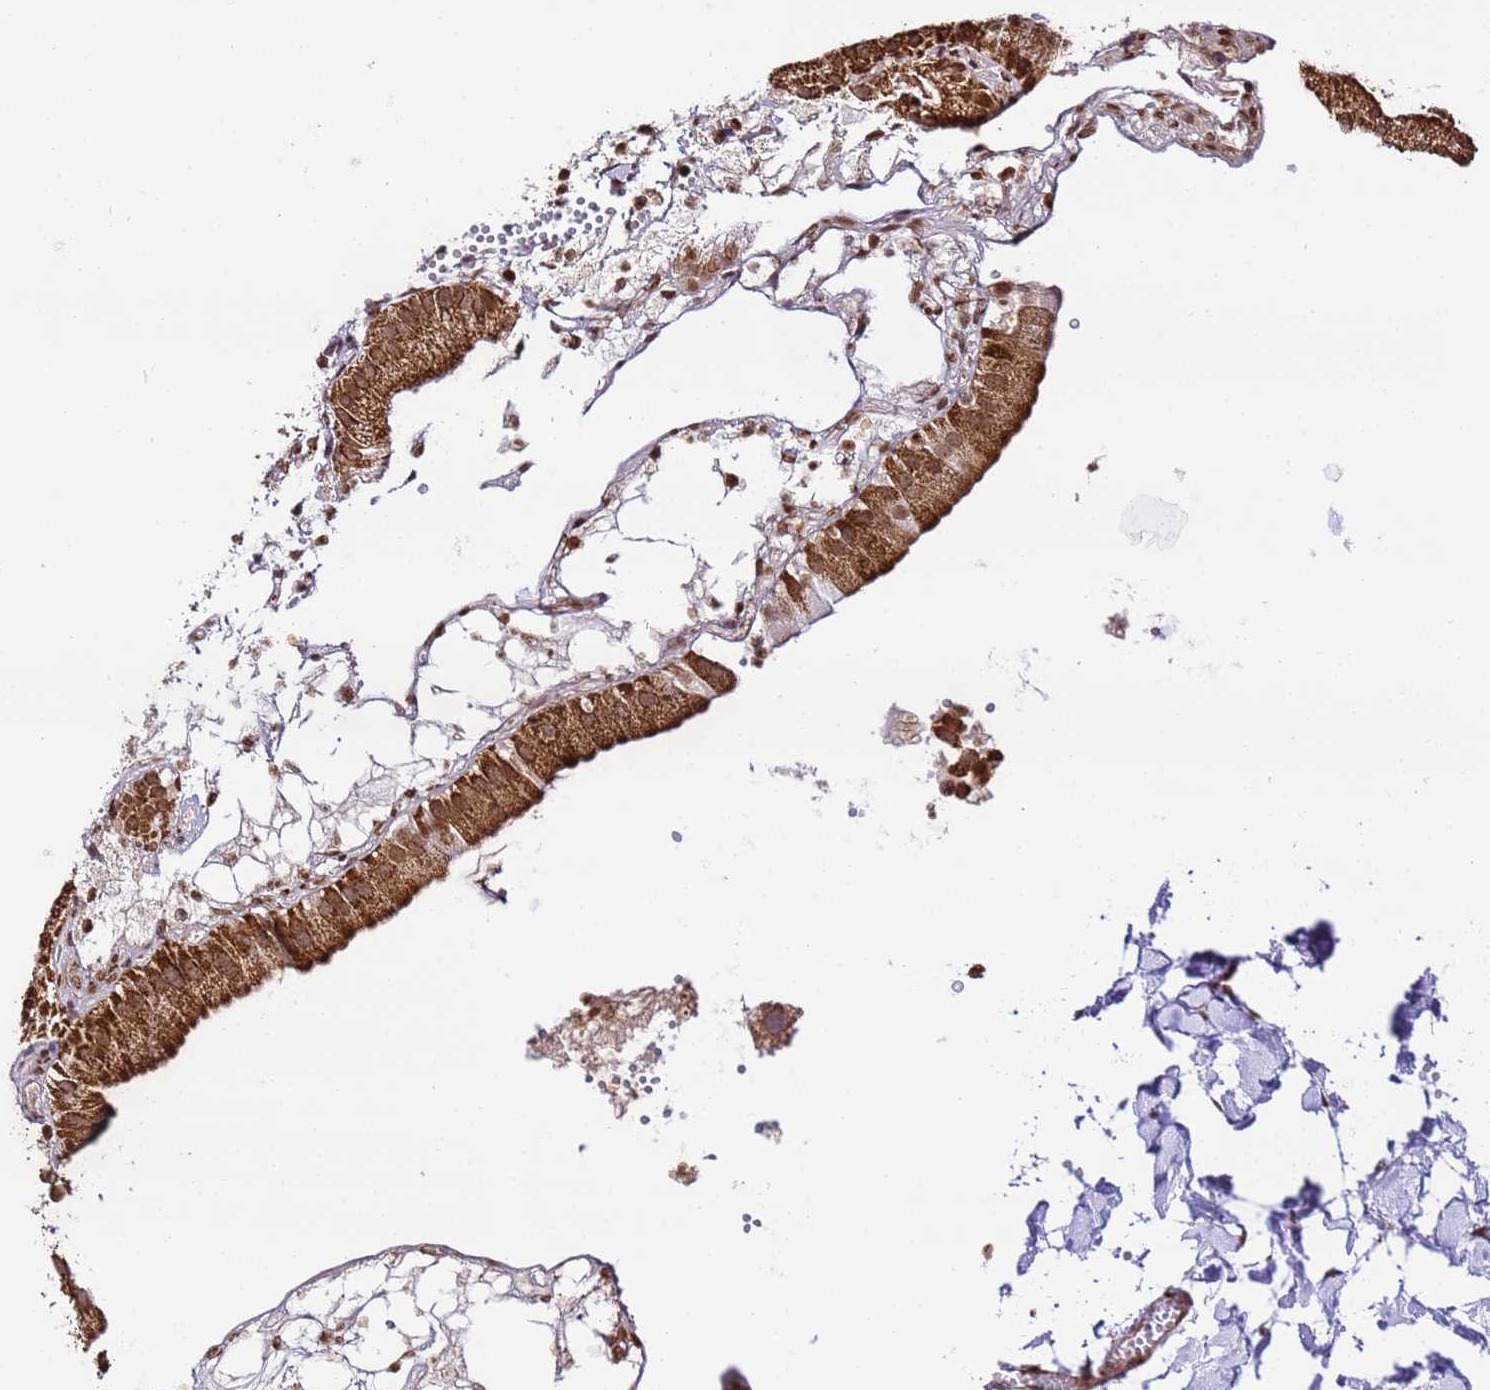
{"staining": {"intensity": "strong", "quantity": ">75%", "location": "cytoplasmic/membranous"}, "tissue": "gallbladder", "cell_type": "Glandular cells", "image_type": "normal", "snomed": [{"axis": "morphology", "description": "Normal tissue, NOS"}, {"axis": "topography", "description": "Gallbladder"}], "caption": "The histopathology image demonstrates immunohistochemical staining of benign gallbladder. There is strong cytoplasmic/membranous positivity is appreciated in about >75% of glandular cells.", "gene": "HSPE1", "patient": {"sex": "male", "age": 55}}